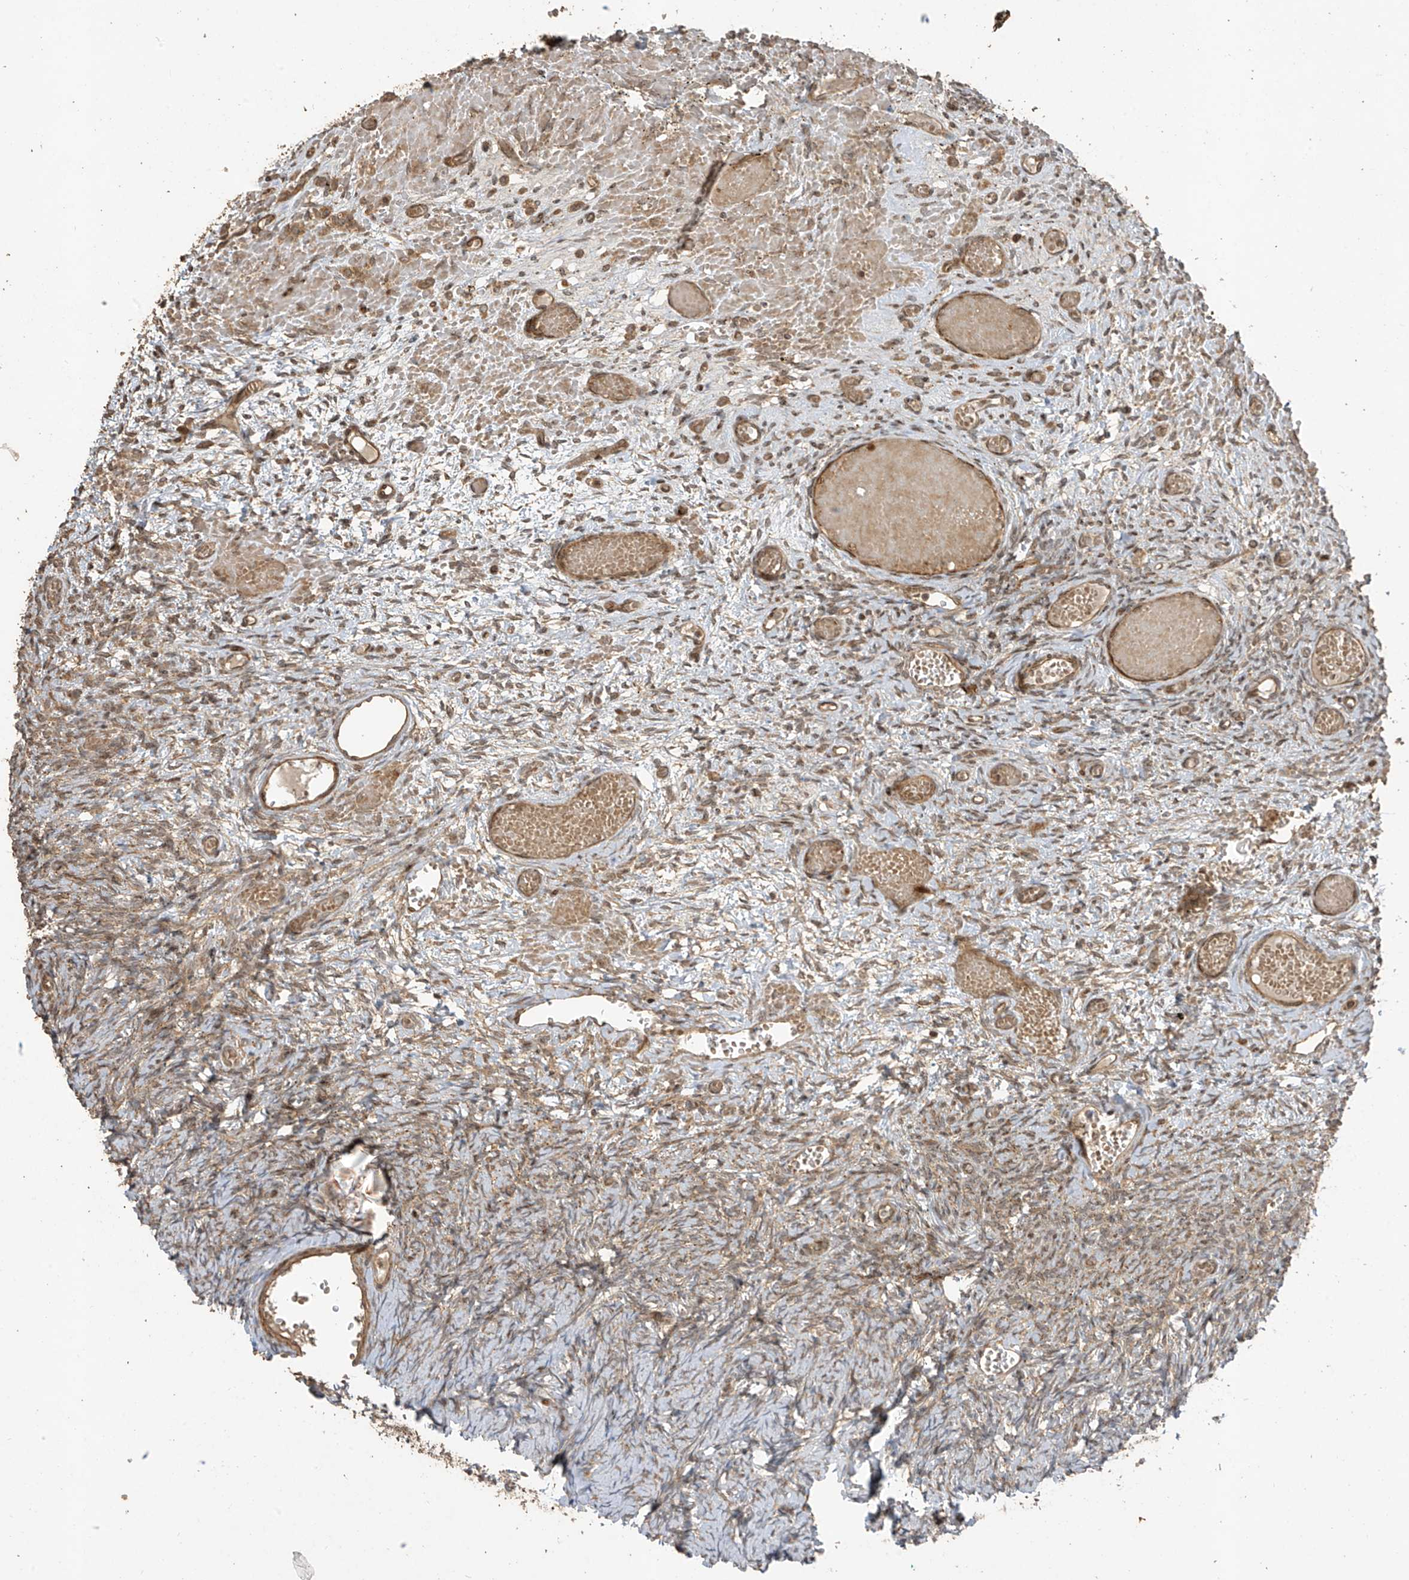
{"staining": {"intensity": "moderate", "quantity": ">75%", "location": "cytoplasmic/membranous"}, "tissue": "ovary", "cell_type": "Ovarian stroma cells", "image_type": "normal", "snomed": [{"axis": "morphology", "description": "Adenocarcinoma, NOS"}, {"axis": "topography", "description": "Endometrium"}], "caption": "High-magnification brightfield microscopy of normal ovary stained with DAB (brown) and counterstained with hematoxylin (blue). ovarian stroma cells exhibit moderate cytoplasmic/membranous staining is seen in approximately>75% of cells. The staining is performed using DAB brown chromogen to label protein expression. The nuclei are counter-stained blue using hematoxylin.", "gene": "ZNF653", "patient": {"sex": "female", "age": 32}}